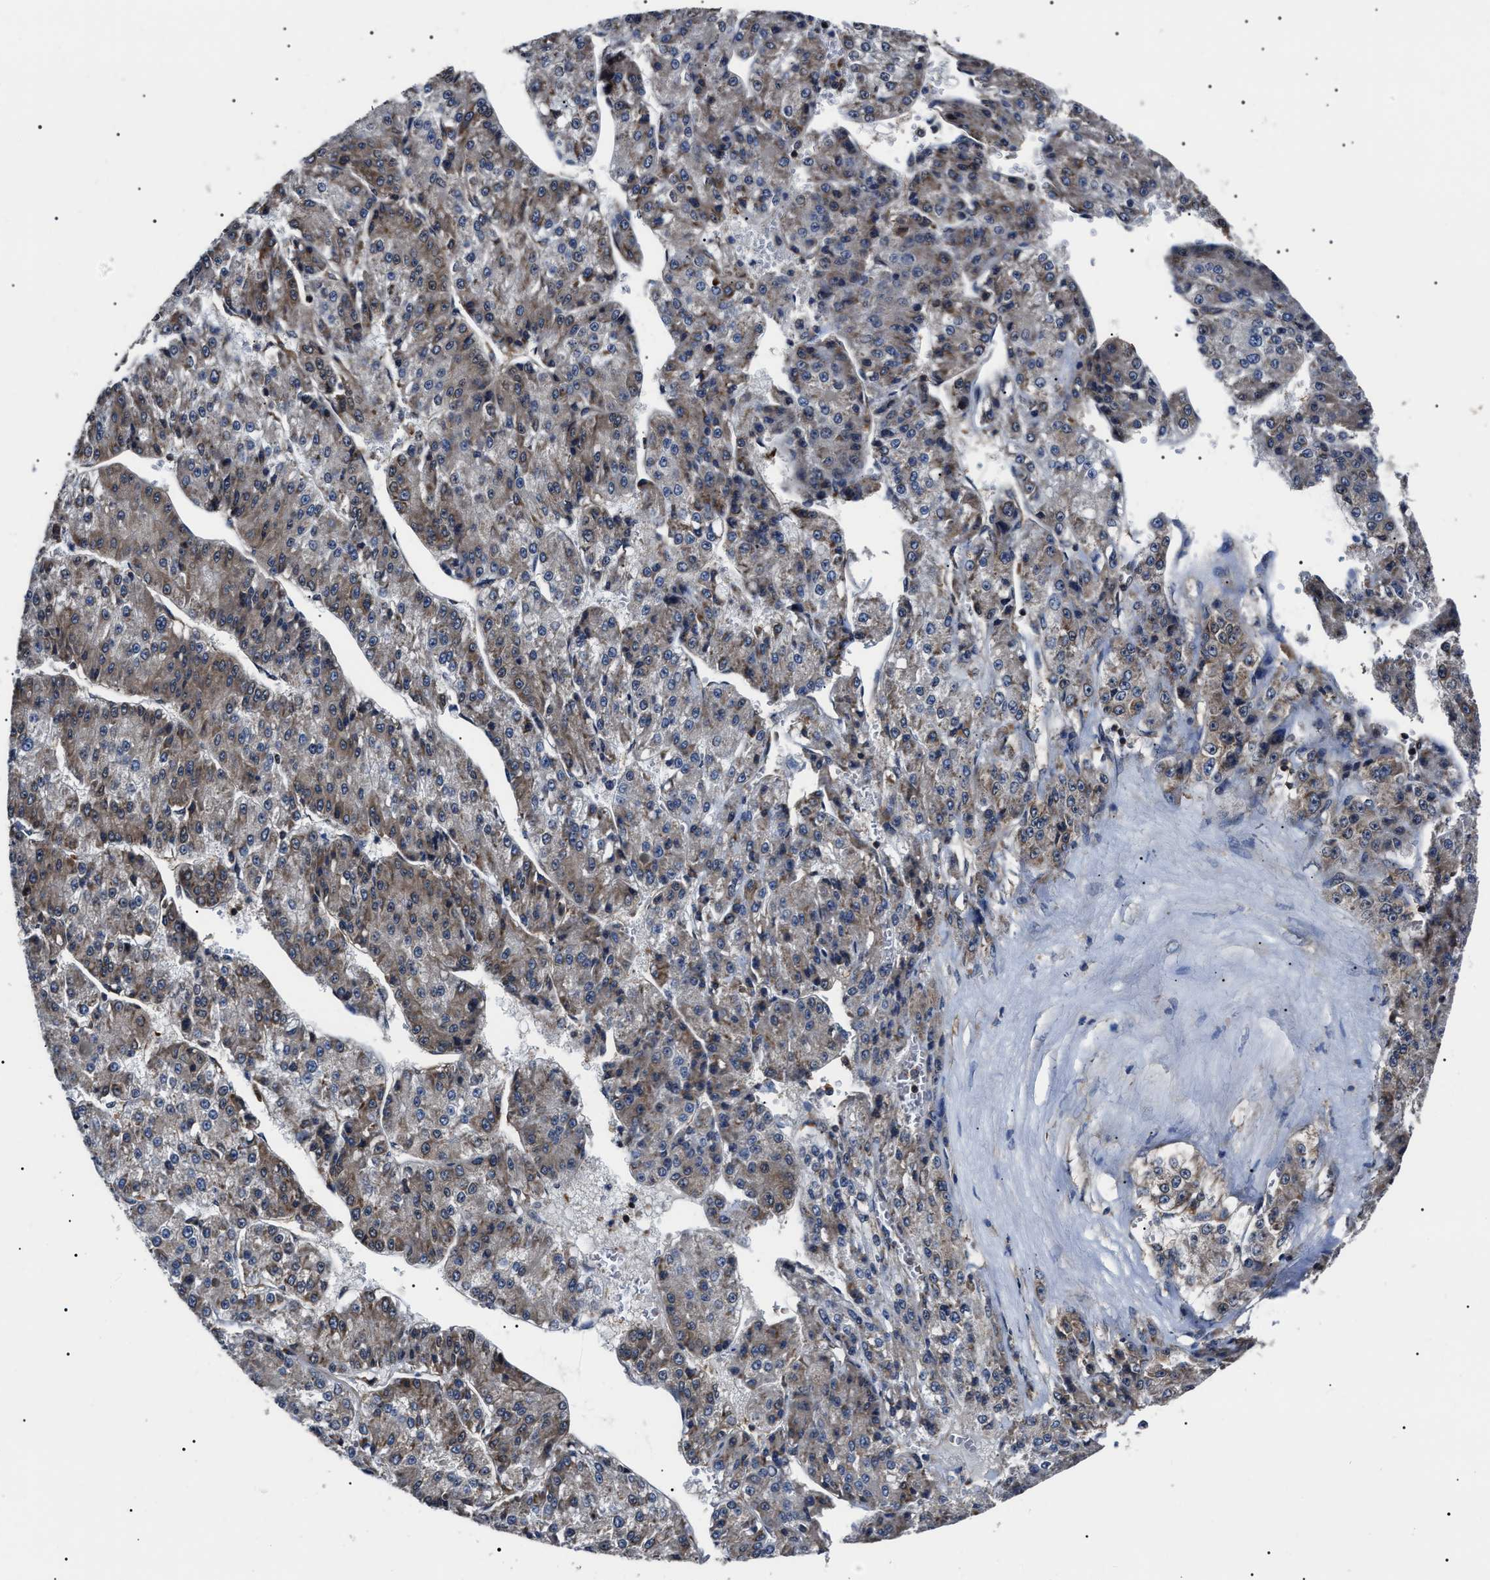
{"staining": {"intensity": "weak", "quantity": "25%-75%", "location": "cytoplasmic/membranous"}, "tissue": "liver cancer", "cell_type": "Tumor cells", "image_type": "cancer", "snomed": [{"axis": "morphology", "description": "Carcinoma, Hepatocellular, NOS"}, {"axis": "topography", "description": "Liver"}], "caption": "Protein staining displays weak cytoplasmic/membranous expression in approximately 25%-75% of tumor cells in hepatocellular carcinoma (liver).", "gene": "CCT8", "patient": {"sex": "female", "age": 73}}